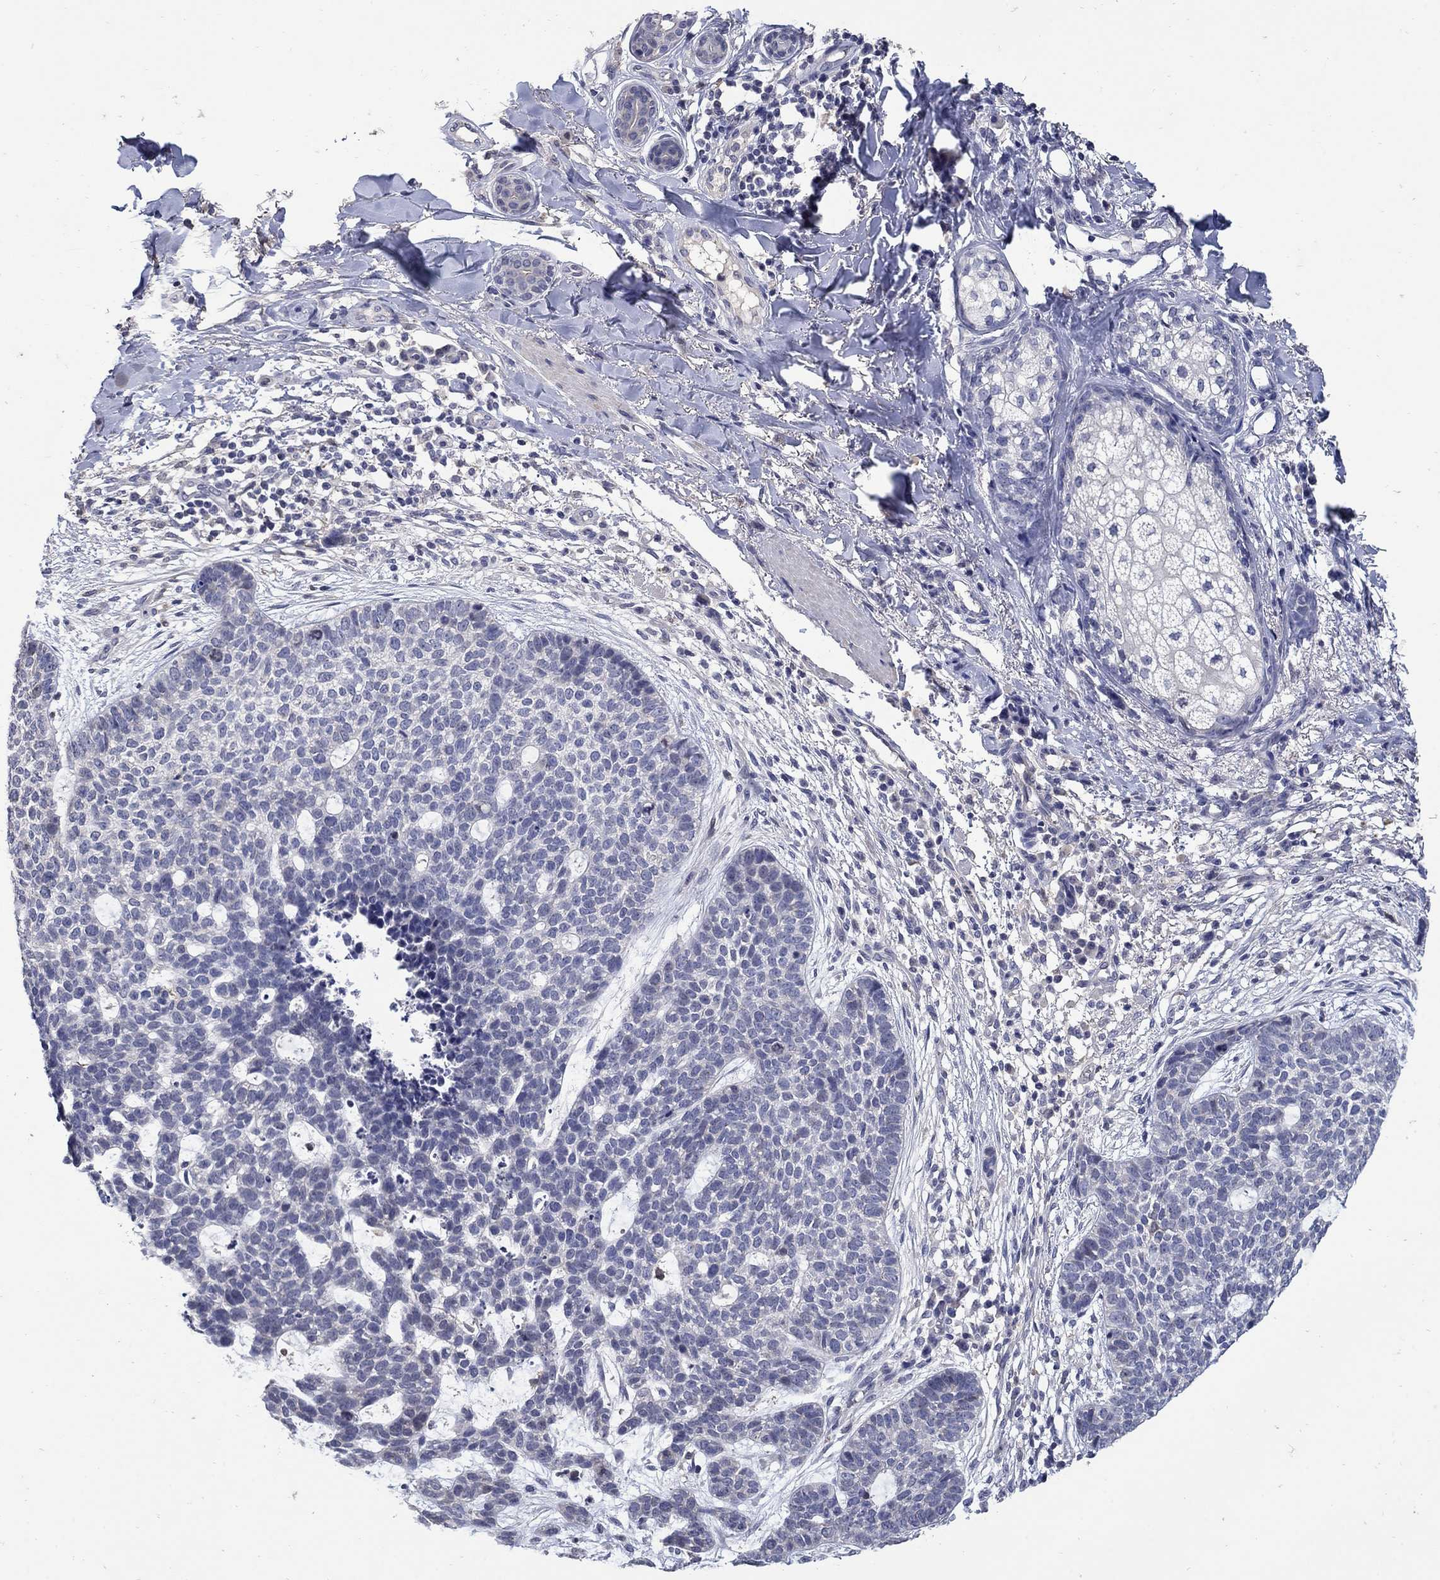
{"staining": {"intensity": "negative", "quantity": "none", "location": "none"}, "tissue": "skin cancer", "cell_type": "Tumor cells", "image_type": "cancer", "snomed": [{"axis": "morphology", "description": "Squamous cell carcinoma, NOS"}, {"axis": "topography", "description": "Skin"}], "caption": "Immunohistochemical staining of human skin cancer (squamous cell carcinoma) reveals no significant positivity in tumor cells.", "gene": "CETN1", "patient": {"sex": "male", "age": 88}}